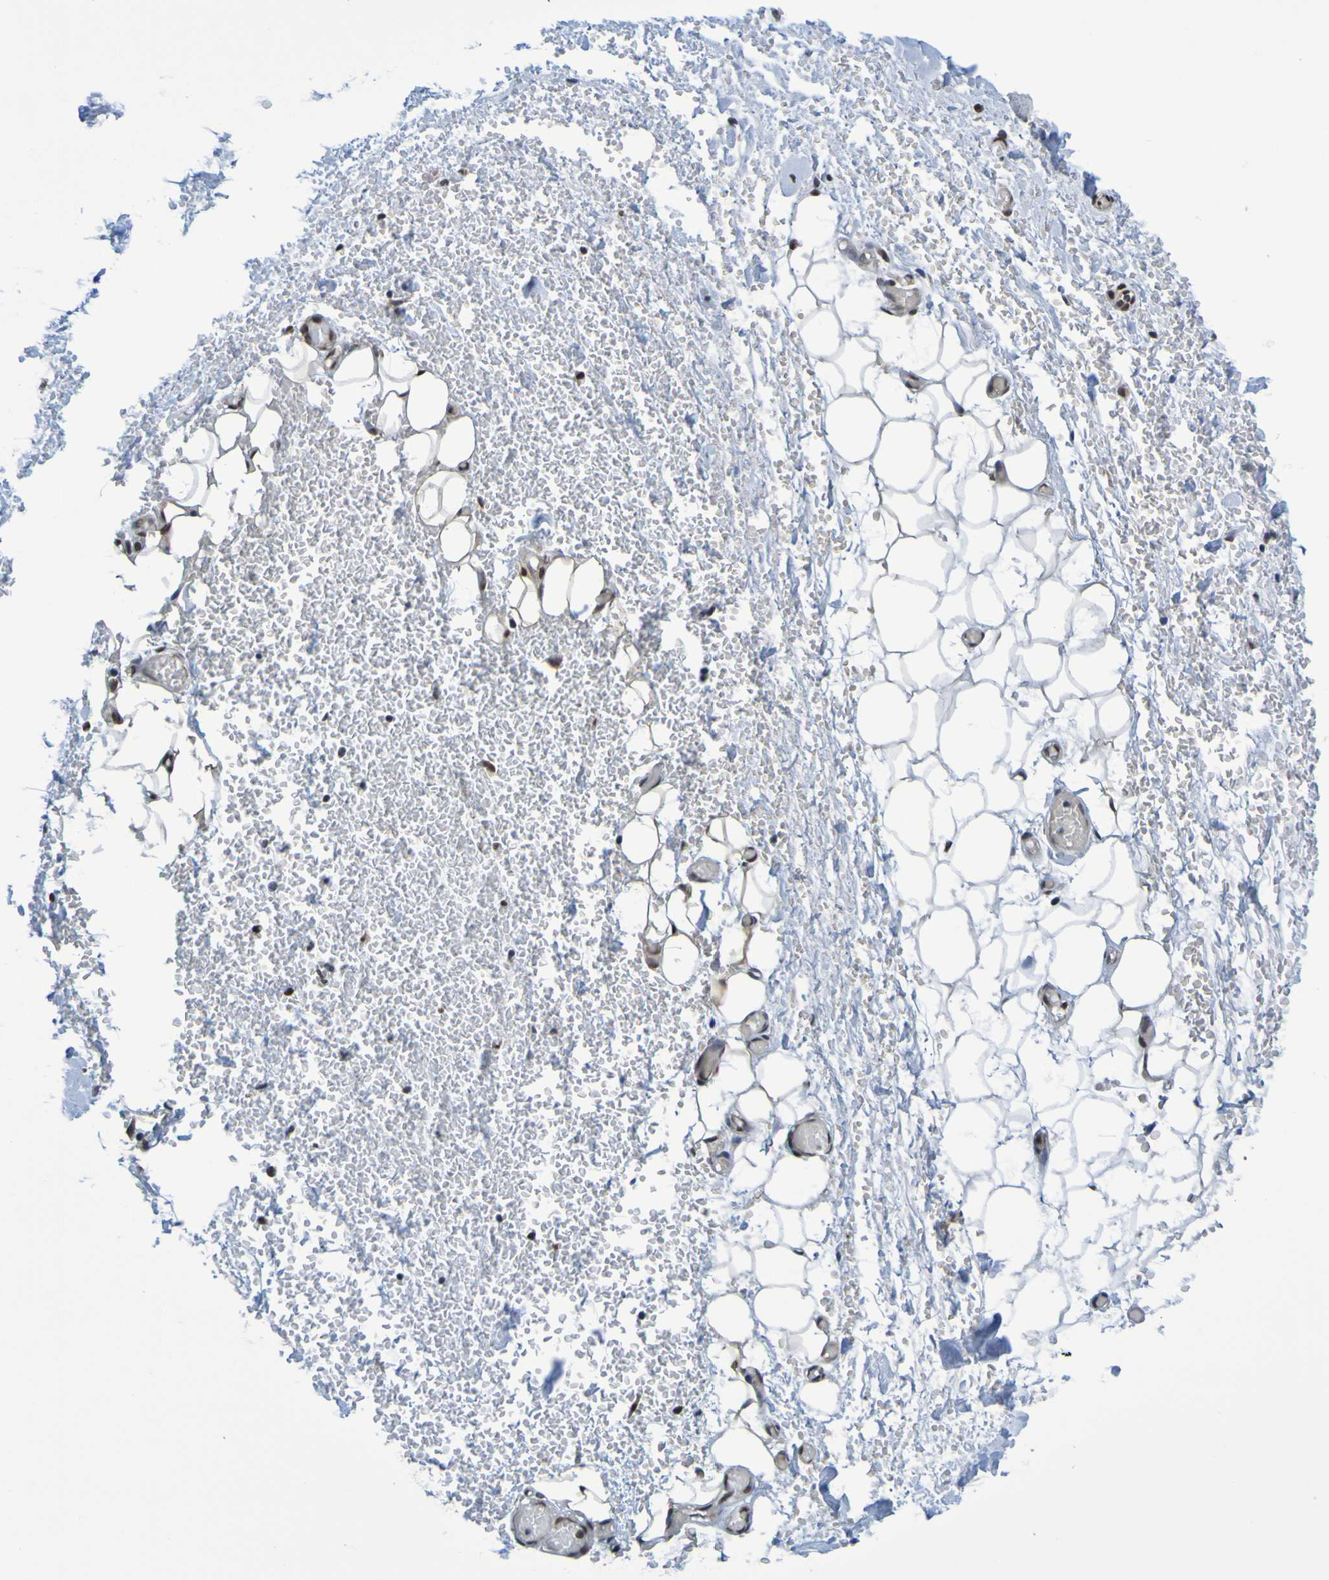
{"staining": {"intensity": "strong", "quantity": "25%-75%", "location": "nuclear"}, "tissue": "adipose tissue", "cell_type": "Adipocytes", "image_type": "normal", "snomed": [{"axis": "morphology", "description": "Normal tissue, NOS"}, {"axis": "morphology", "description": "Adenocarcinoma, NOS"}, {"axis": "topography", "description": "Esophagus"}], "caption": "DAB (3,3'-diaminobenzidine) immunohistochemical staining of unremarkable human adipose tissue displays strong nuclear protein positivity in approximately 25%-75% of adipocytes.", "gene": "HDAC2", "patient": {"sex": "male", "age": 62}}